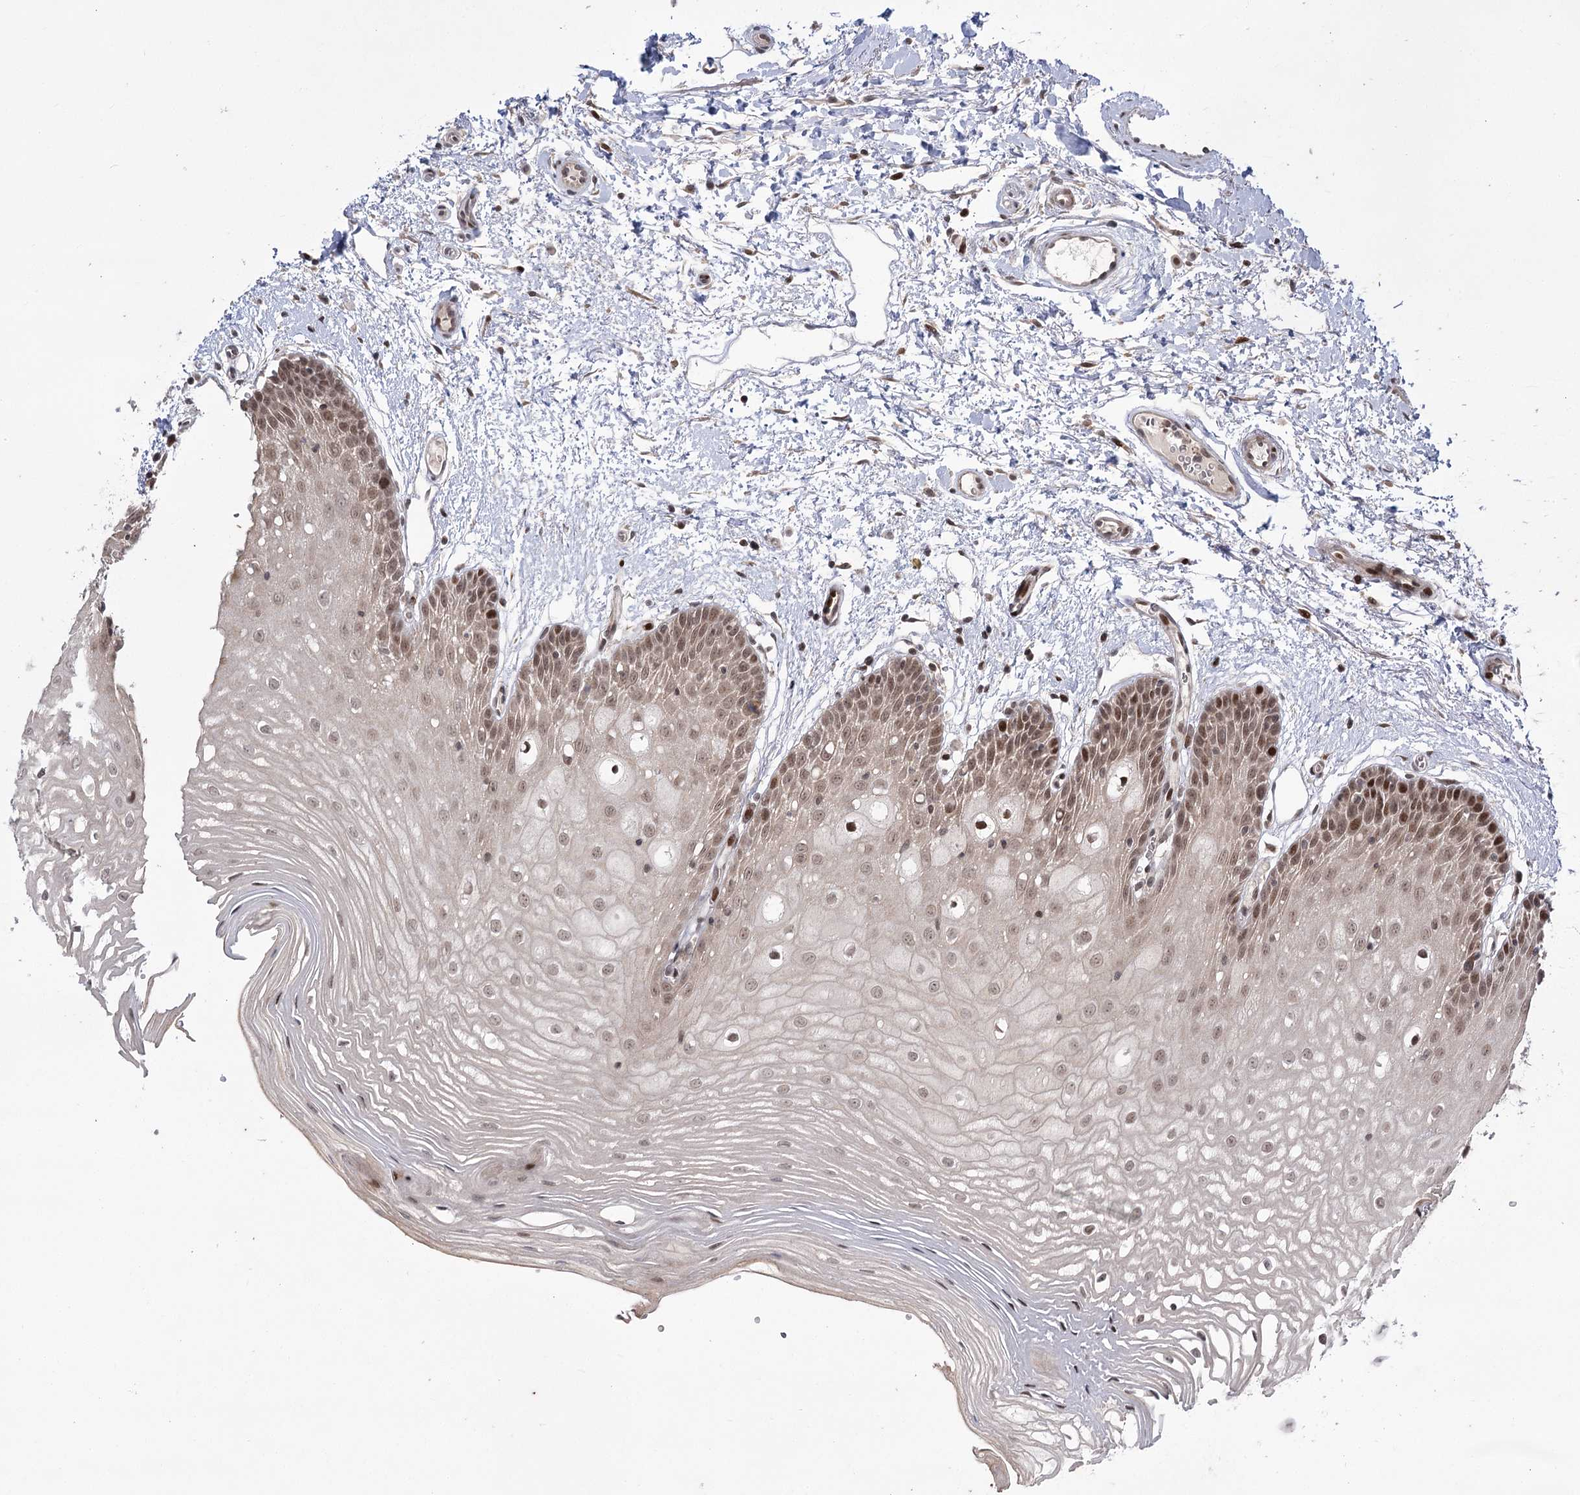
{"staining": {"intensity": "moderate", "quantity": "25%-75%", "location": "nuclear"}, "tissue": "oral mucosa", "cell_type": "Squamous epithelial cells", "image_type": "normal", "snomed": [{"axis": "morphology", "description": "Normal tissue, NOS"}, {"axis": "topography", "description": "Oral tissue"}, {"axis": "topography", "description": "Tounge, NOS"}], "caption": "Immunohistochemistry (IHC) image of benign human oral mucosa stained for a protein (brown), which exhibits medium levels of moderate nuclear positivity in approximately 25%-75% of squamous epithelial cells.", "gene": "HELQ", "patient": {"sex": "female", "age": 73}}